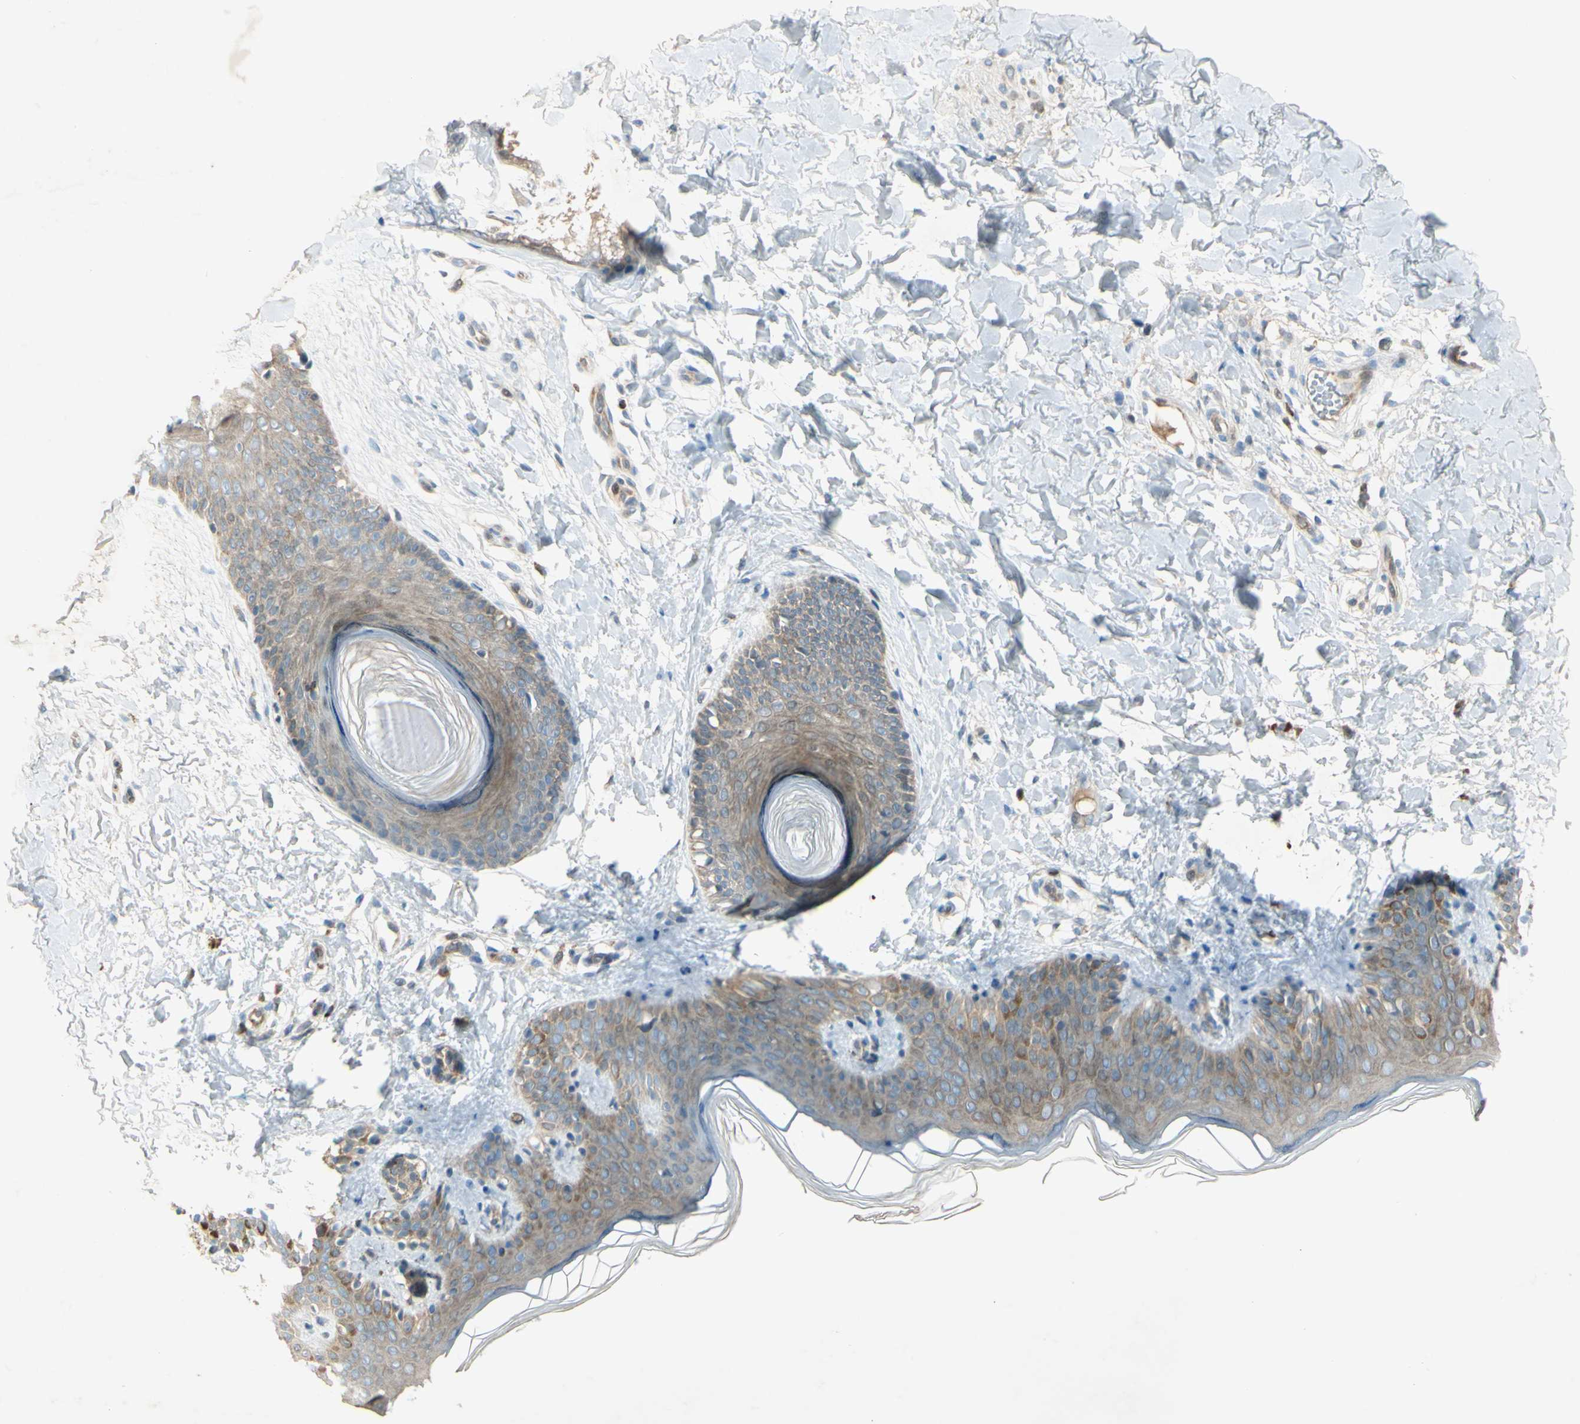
{"staining": {"intensity": "negative", "quantity": "none", "location": "none"}, "tissue": "skin", "cell_type": "Fibroblasts", "image_type": "normal", "snomed": [{"axis": "morphology", "description": "Normal tissue, NOS"}, {"axis": "topography", "description": "Skin"}], "caption": "The image displays no staining of fibroblasts in unremarkable skin. Nuclei are stained in blue.", "gene": "C1orf159", "patient": {"sex": "male", "age": 16}}